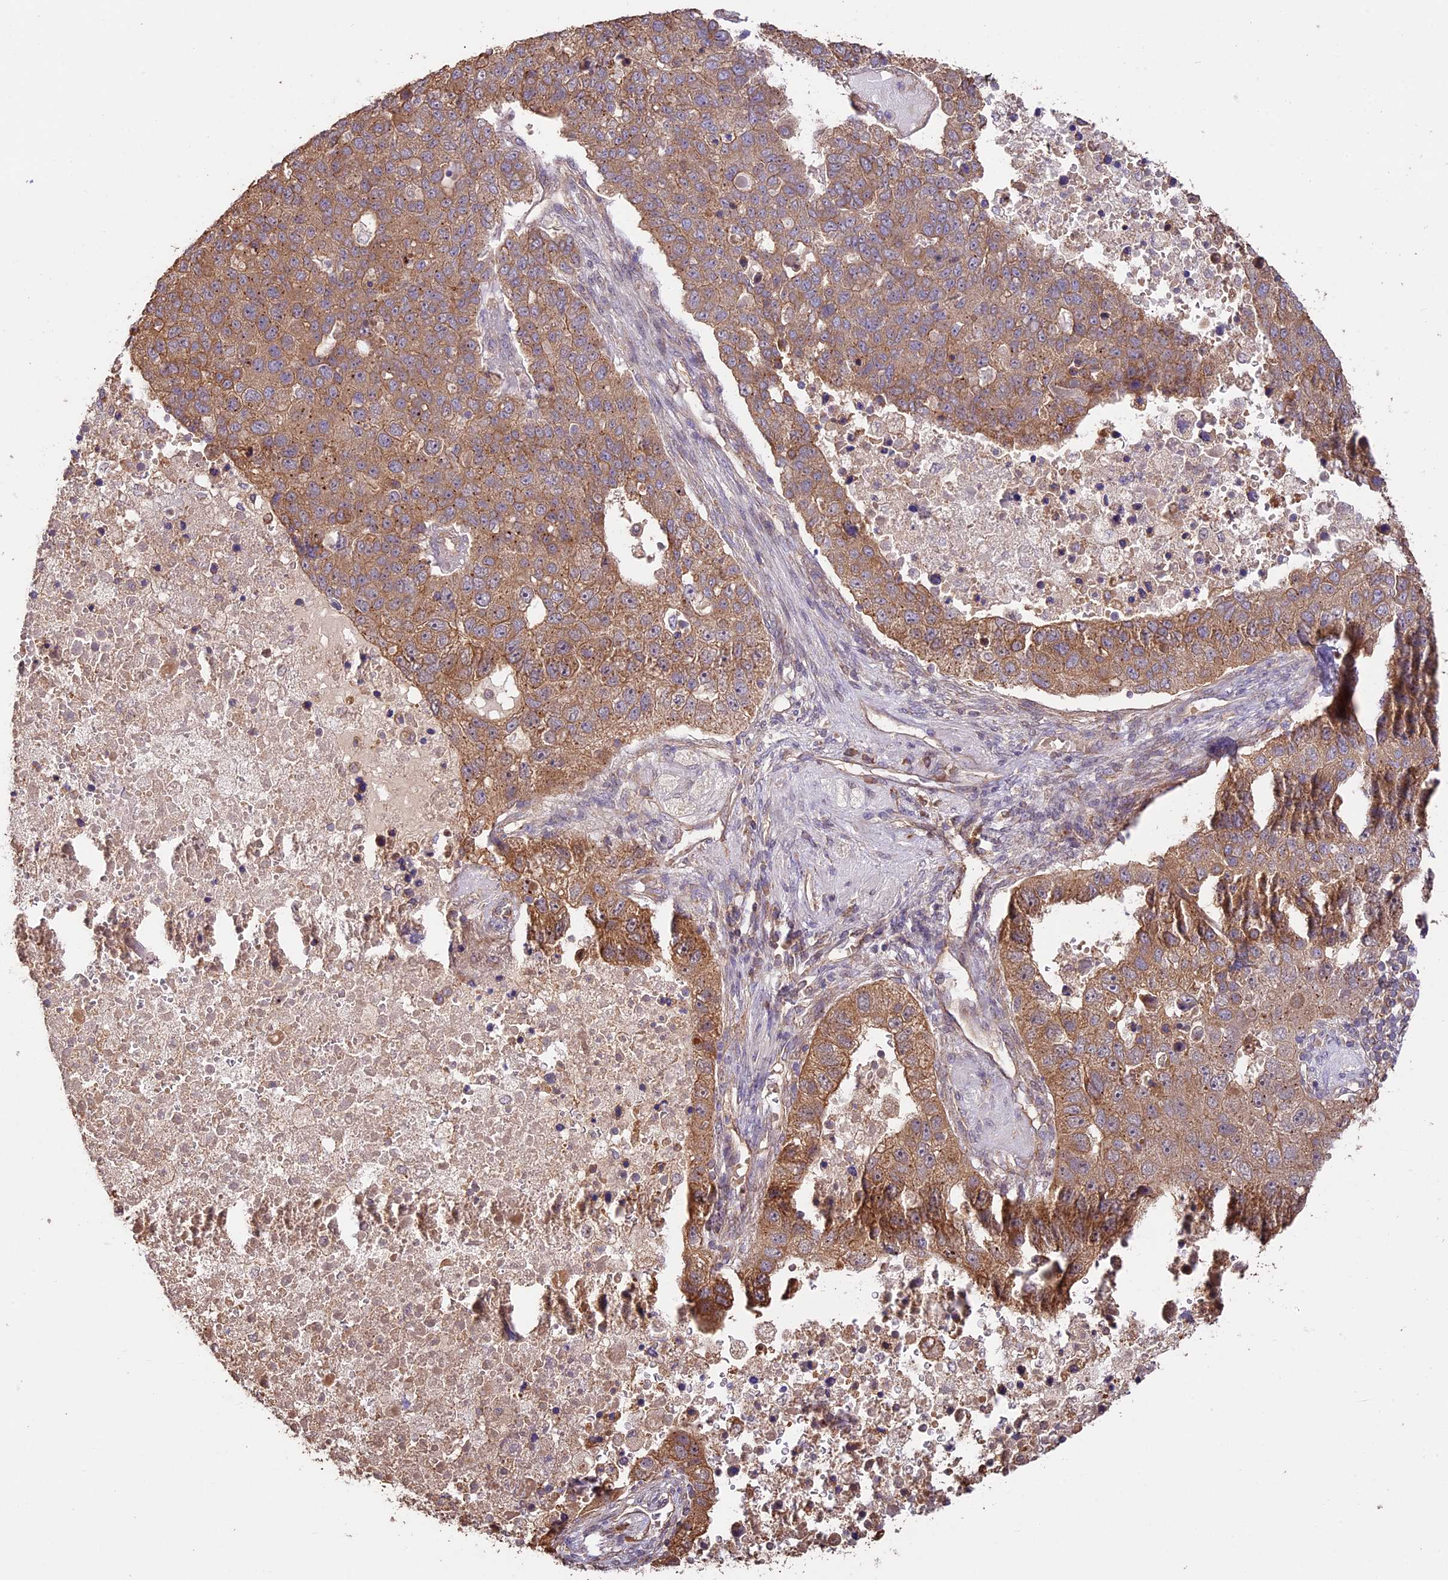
{"staining": {"intensity": "moderate", "quantity": ">75%", "location": "cytoplasmic/membranous"}, "tissue": "pancreatic cancer", "cell_type": "Tumor cells", "image_type": "cancer", "snomed": [{"axis": "morphology", "description": "Adenocarcinoma, NOS"}, {"axis": "topography", "description": "Pancreas"}], "caption": "High-power microscopy captured an immunohistochemistry image of pancreatic adenocarcinoma, revealing moderate cytoplasmic/membranous expression in about >75% of tumor cells.", "gene": "BCAS4", "patient": {"sex": "female", "age": 61}}